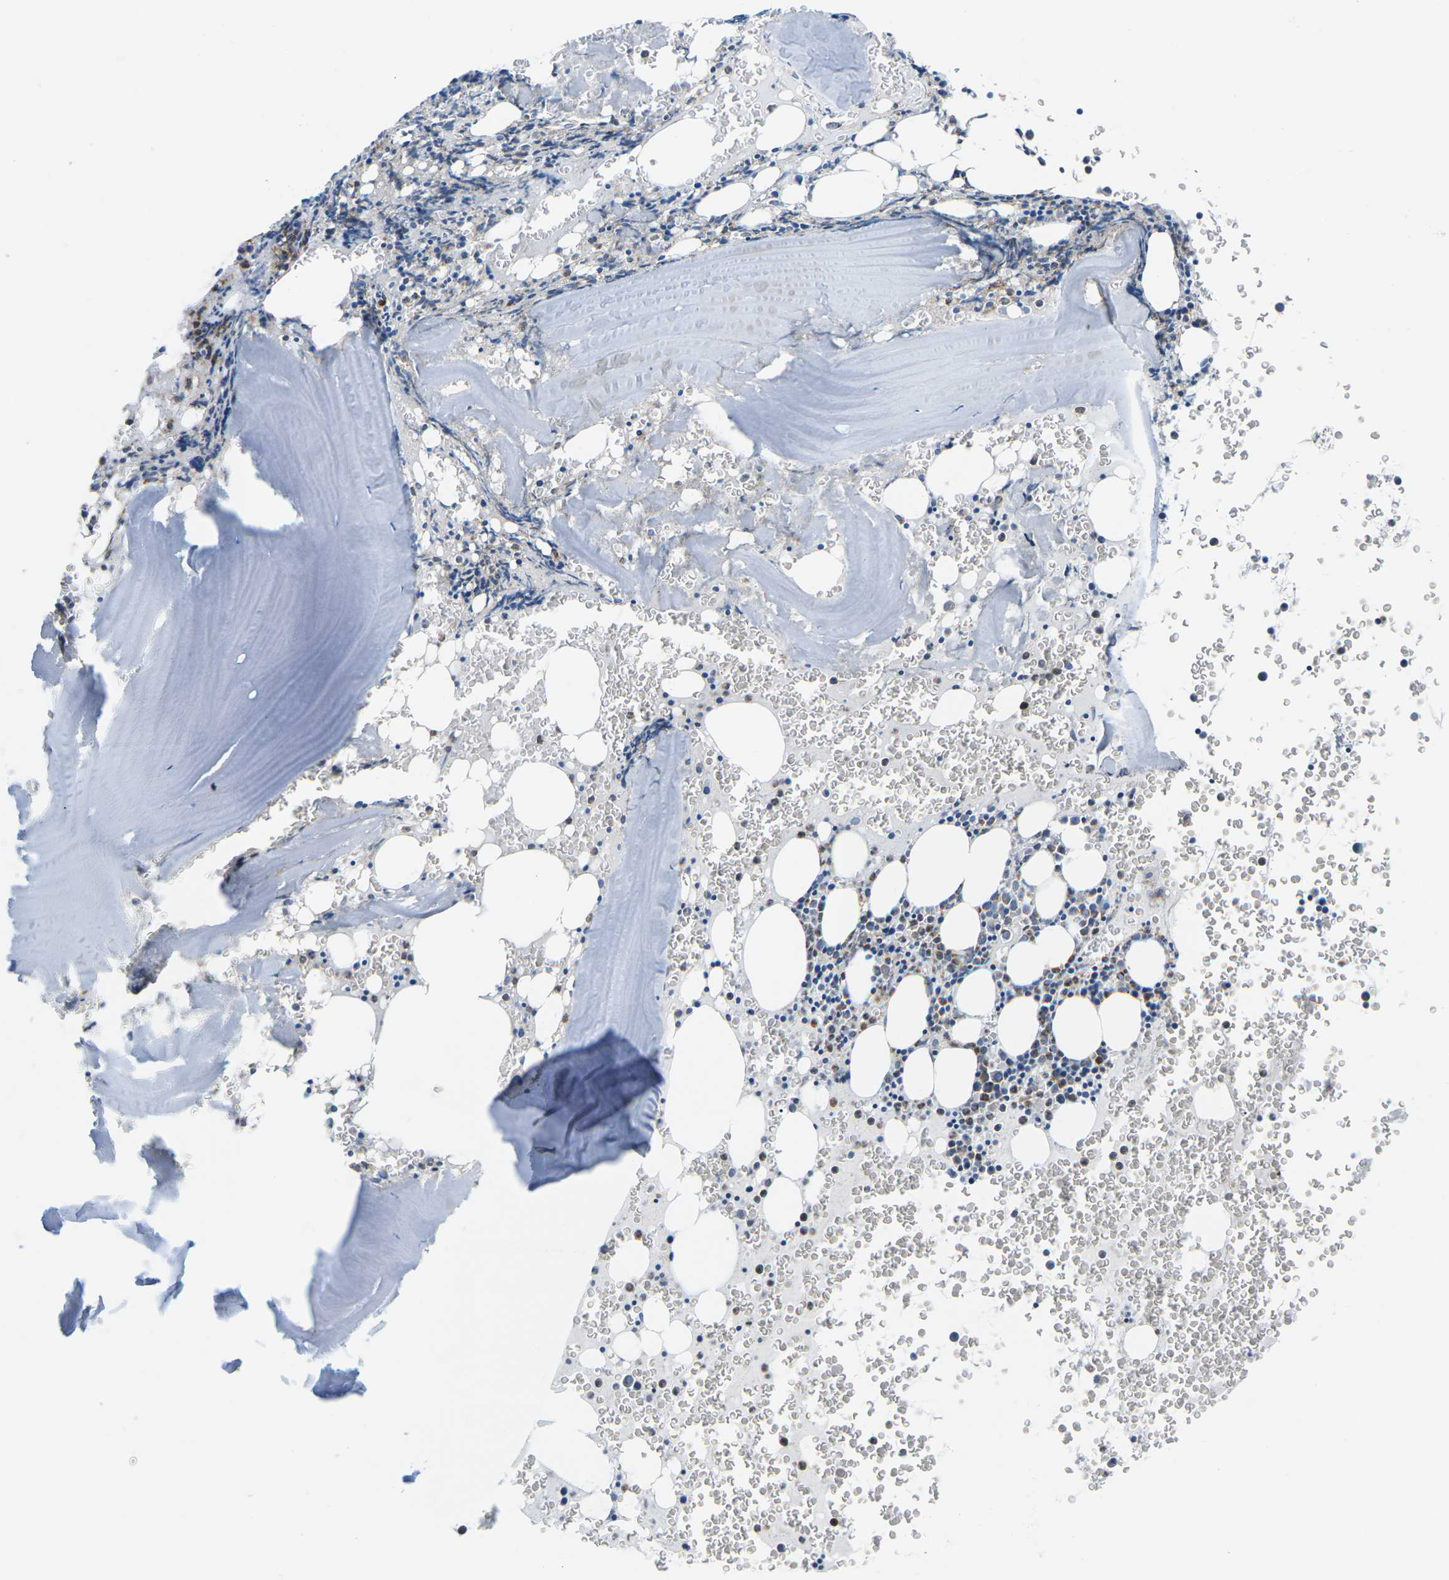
{"staining": {"intensity": "moderate", "quantity": "25%-75%", "location": "cytoplasmic/membranous,nuclear"}, "tissue": "bone marrow", "cell_type": "Hematopoietic cells", "image_type": "normal", "snomed": [{"axis": "morphology", "description": "Normal tissue, NOS"}, {"axis": "morphology", "description": "Inflammation, NOS"}, {"axis": "topography", "description": "Bone marrow"}], "caption": "Bone marrow stained with immunohistochemistry (IHC) displays moderate cytoplasmic/membranous,nuclear positivity in approximately 25%-75% of hematopoietic cells. The staining was performed using DAB to visualize the protein expression in brown, while the nuclei were stained in blue with hematoxylin (Magnification: 20x).", "gene": "COX6C", "patient": {"sex": "male", "age": 37}}